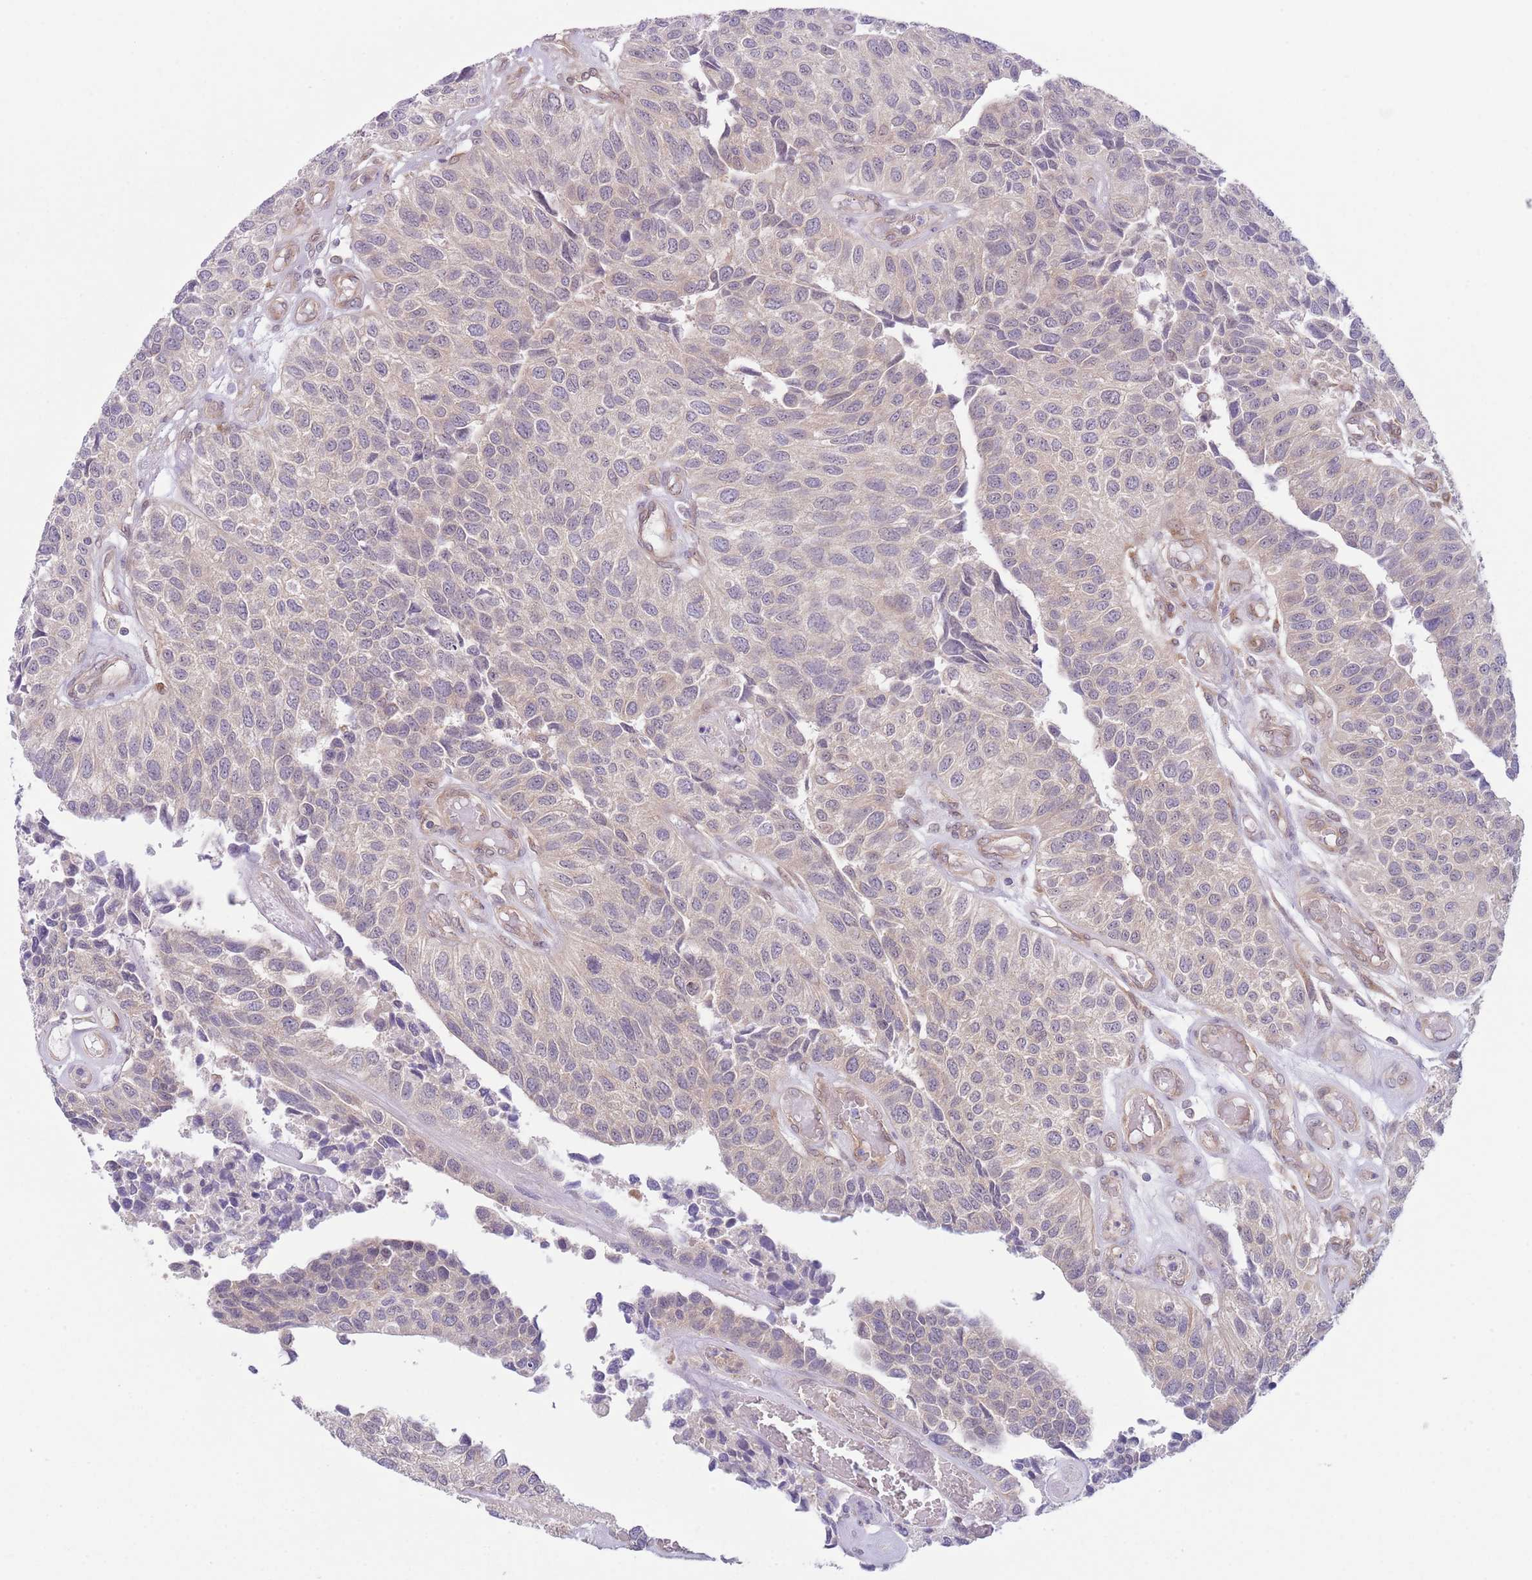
{"staining": {"intensity": "negative", "quantity": "none", "location": "none"}, "tissue": "urothelial cancer", "cell_type": "Tumor cells", "image_type": "cancer", "snomed": [{"axis": "morphology", "description": "Urothelial carcinoma, NOS"}, {"axis": "topography", "description": "Urinary bladder"}], "caption": "Immunohistochemistry (IHC) of human urothelial cancer demonstrates no expression in tumor cells. (DAB (3,3'-diaminobenzidine) immunohistochemistry (IHC) with hematoxylin counter stain).", "gene": "COPE", "patient": {"sex": "male", "age": 55}}